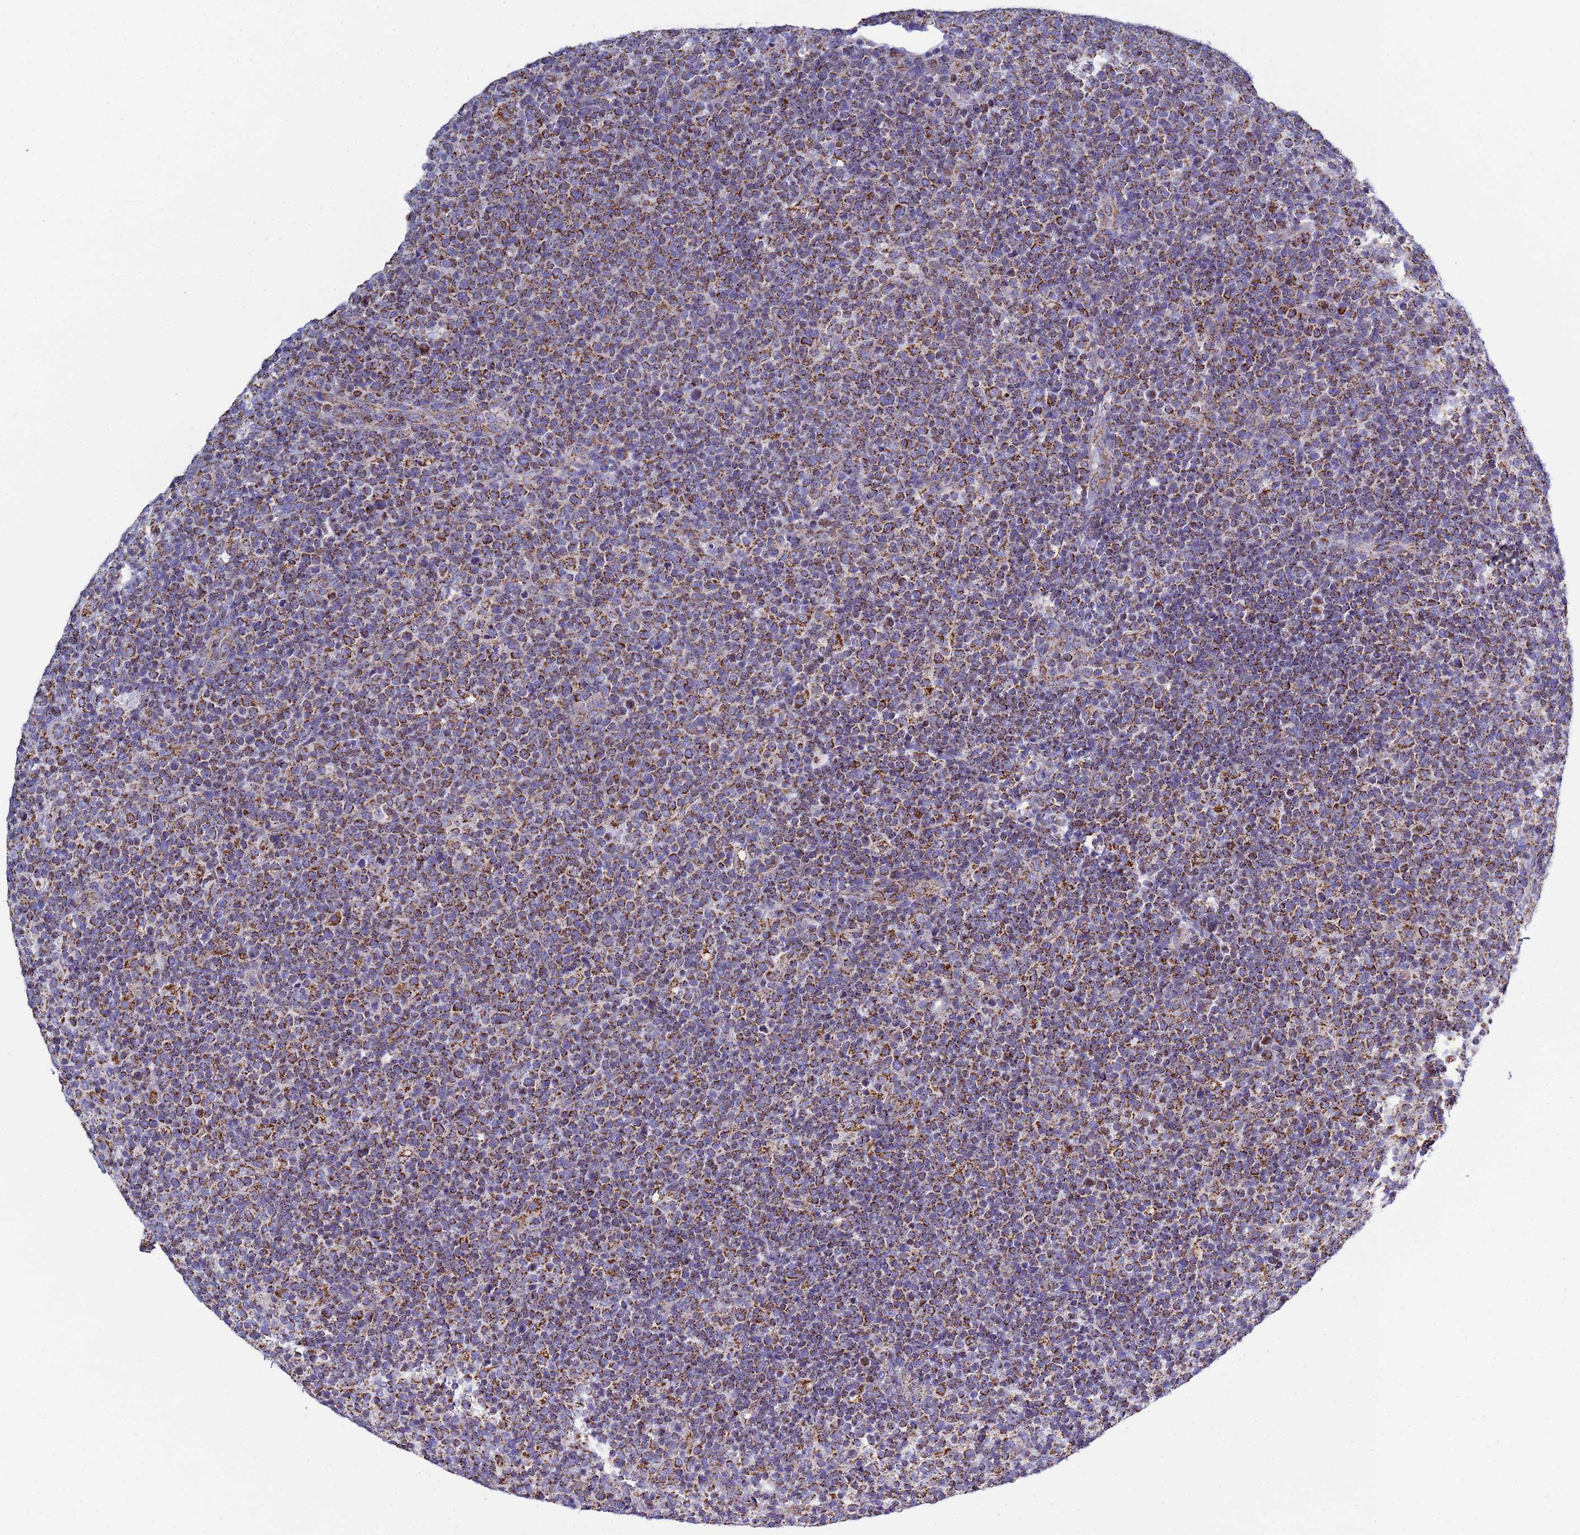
{"staining": {"intensity": "strong", "quantity": ">75%", "location": "cytoplasmic/membranous"}, "tissue": "lymphoma", "cell_type": "Tumor cells", "image_type": "cancer", "snomed": [{"axis": "morphology", "description": "Malignant lymphoma, non-Hodgkin's type, High grade"}, {"axis": "topography", "description": "Lymph node"}], "caption": "Protein staining displays strong cytoplasmic/membranous staining in about >75% of tumor cells in high-grade malignant lymphoma, non-Hodgkin's type.", "gene": "COQ4", "patient": {"sex": "male", "age": 61}}